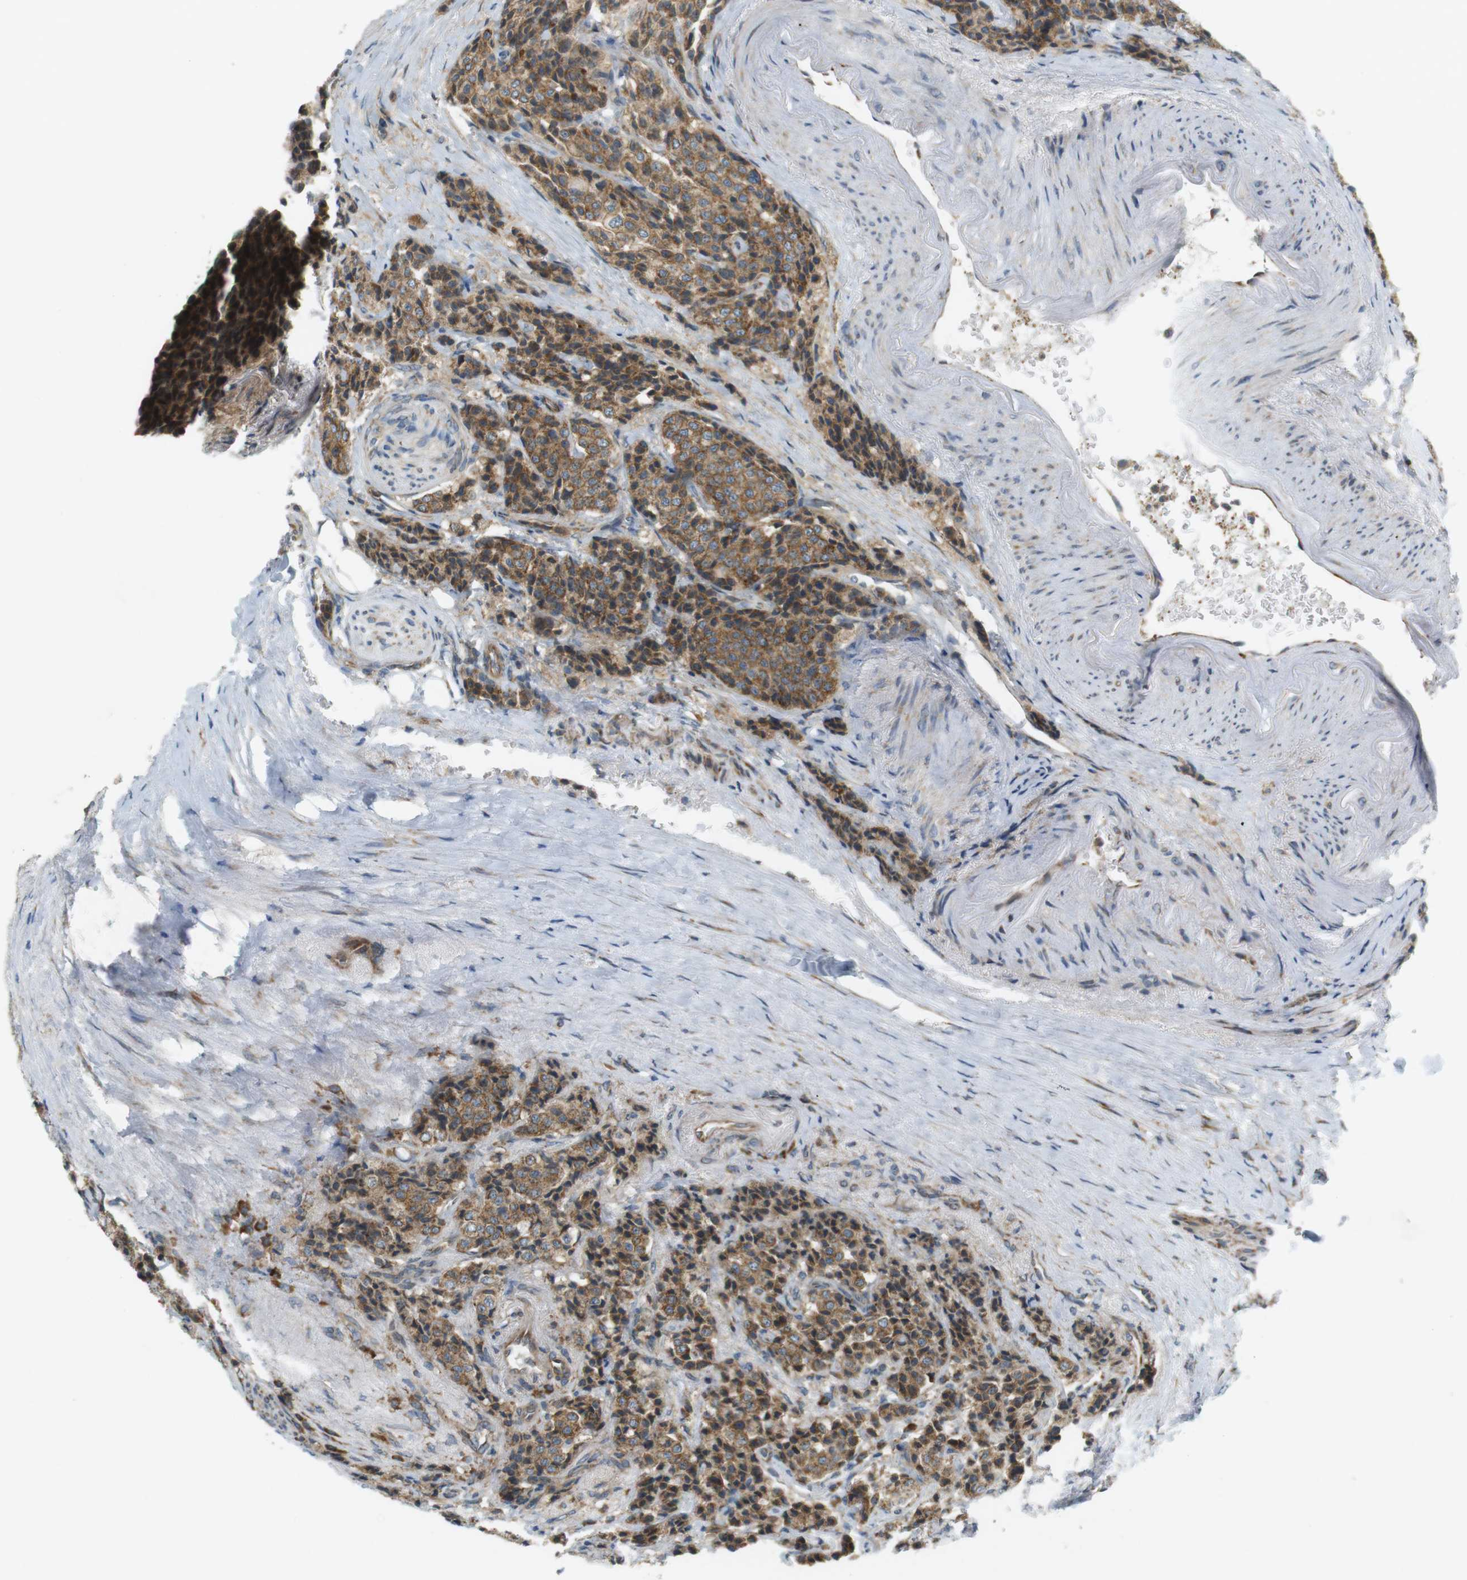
{"staining": {"intensity": "moderate", "quantity": ">75%", "location": "cytoplasmic/membranous"}, "tissue": "carcinoid", "cell_type": "Tumor cells", "image_type": "cancer", "snomed": [{"axis": "morphology", "description": "Carcinoid, malignant, NOS"}, {"axis": "topography", "description": "Colon"}], "caption": "IHC image of neoplastic tissue: malignant carcinoid stained using immunohistochemistry (IHC) shows medium levels of moderate protein expression localized specifically in the cytoplasmic/membranous of tumor cells, appearing as a cytoplasmic/membranous brown color.", "gene": "SLC41A1", "patient": {"sex": "female", "age": 61}}